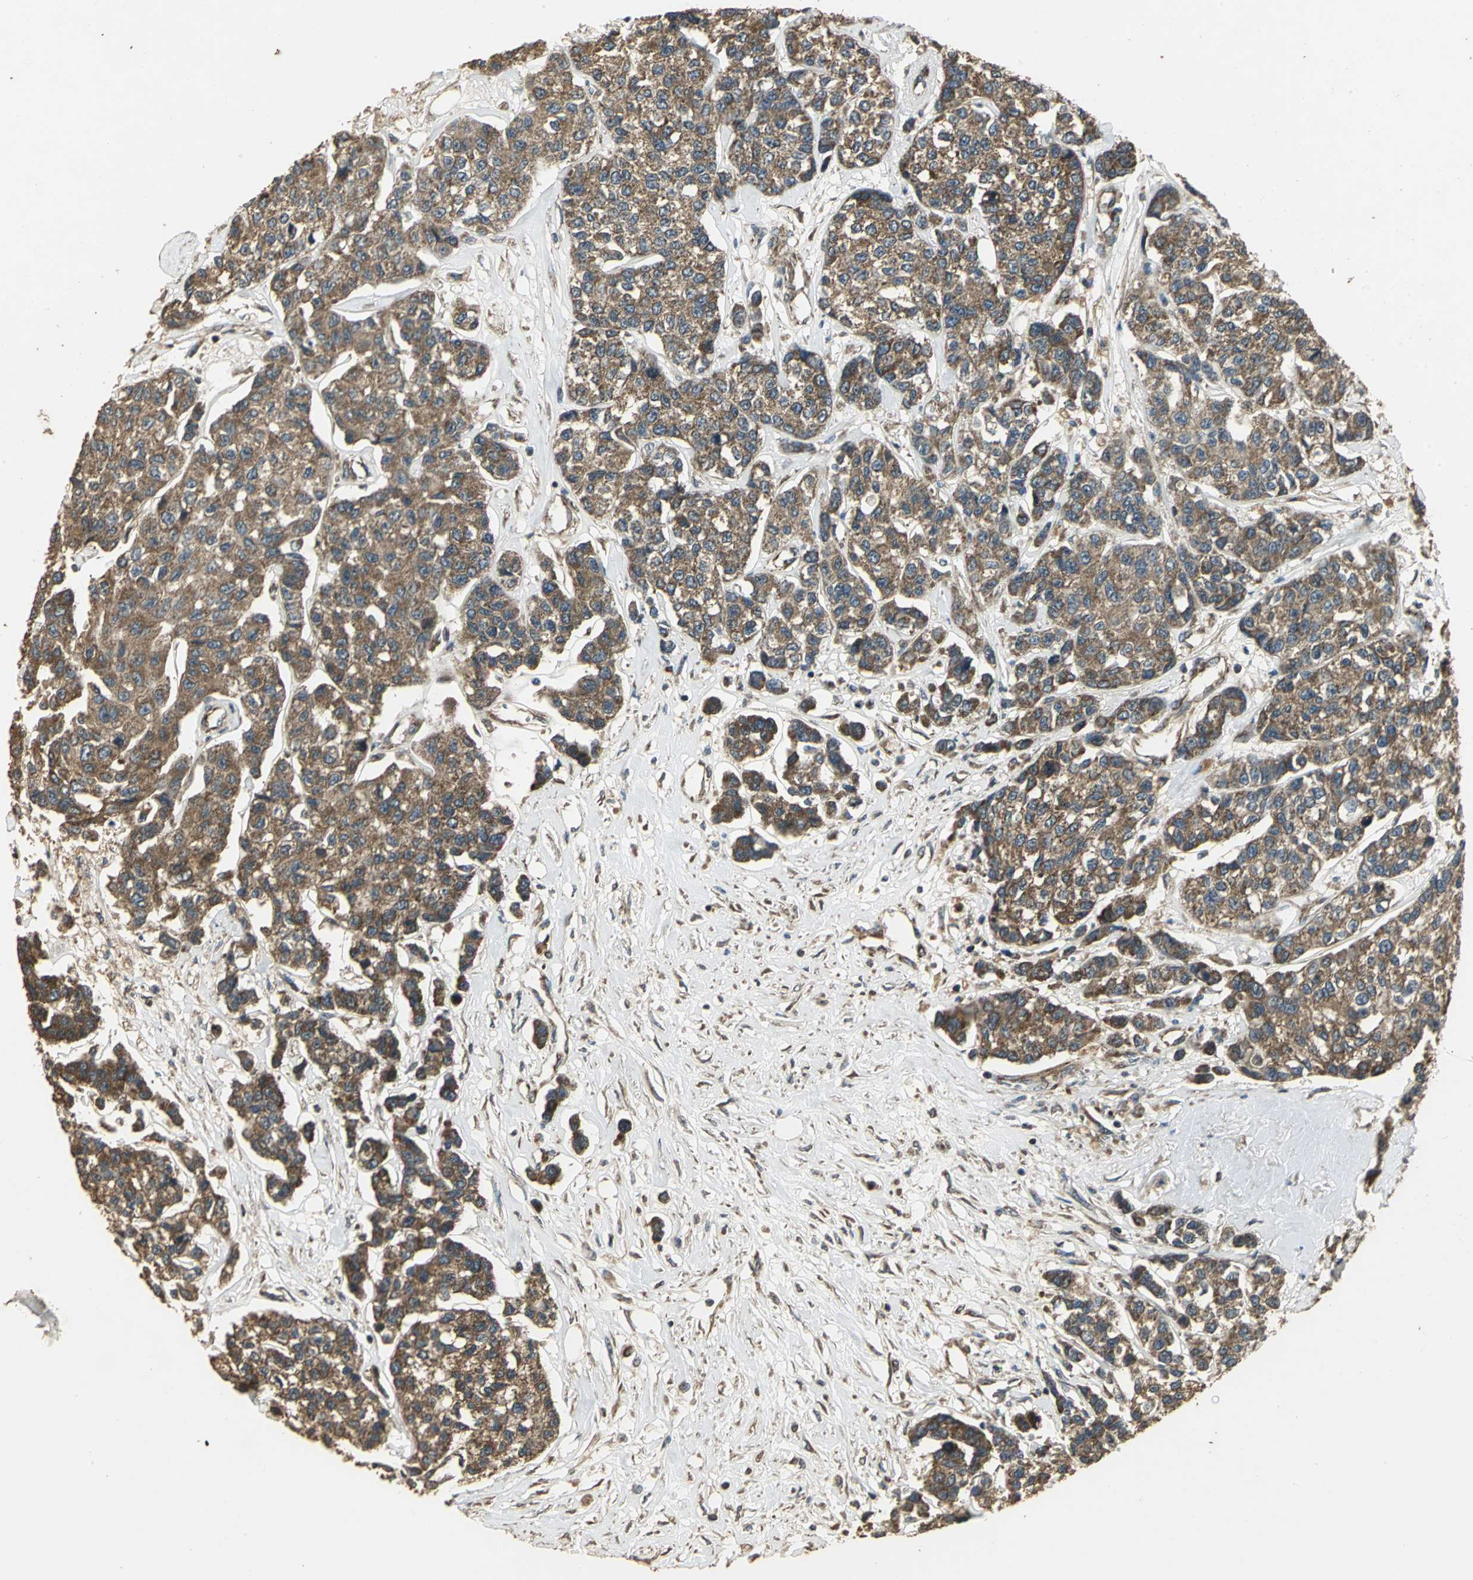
{"staining": {"intensity": "strong", "quantity": ">75%", "location": "cytoplasmic/membranous"}, "tissue": "breast cancer", "cell_type": "Tumor cells", "image_type": "cancer", "snomed": [{"axis": "morphology", "description": "Duct carcinoma"}, {"axis": "topography", "description": "Breast"}], "caption": "A brown stain highlights strong cytoplasmic/membranous staining of a protein in breast cancer tumor cells.", "gene": "KANK1", "patient": {"sex": "female", "age": 51}}